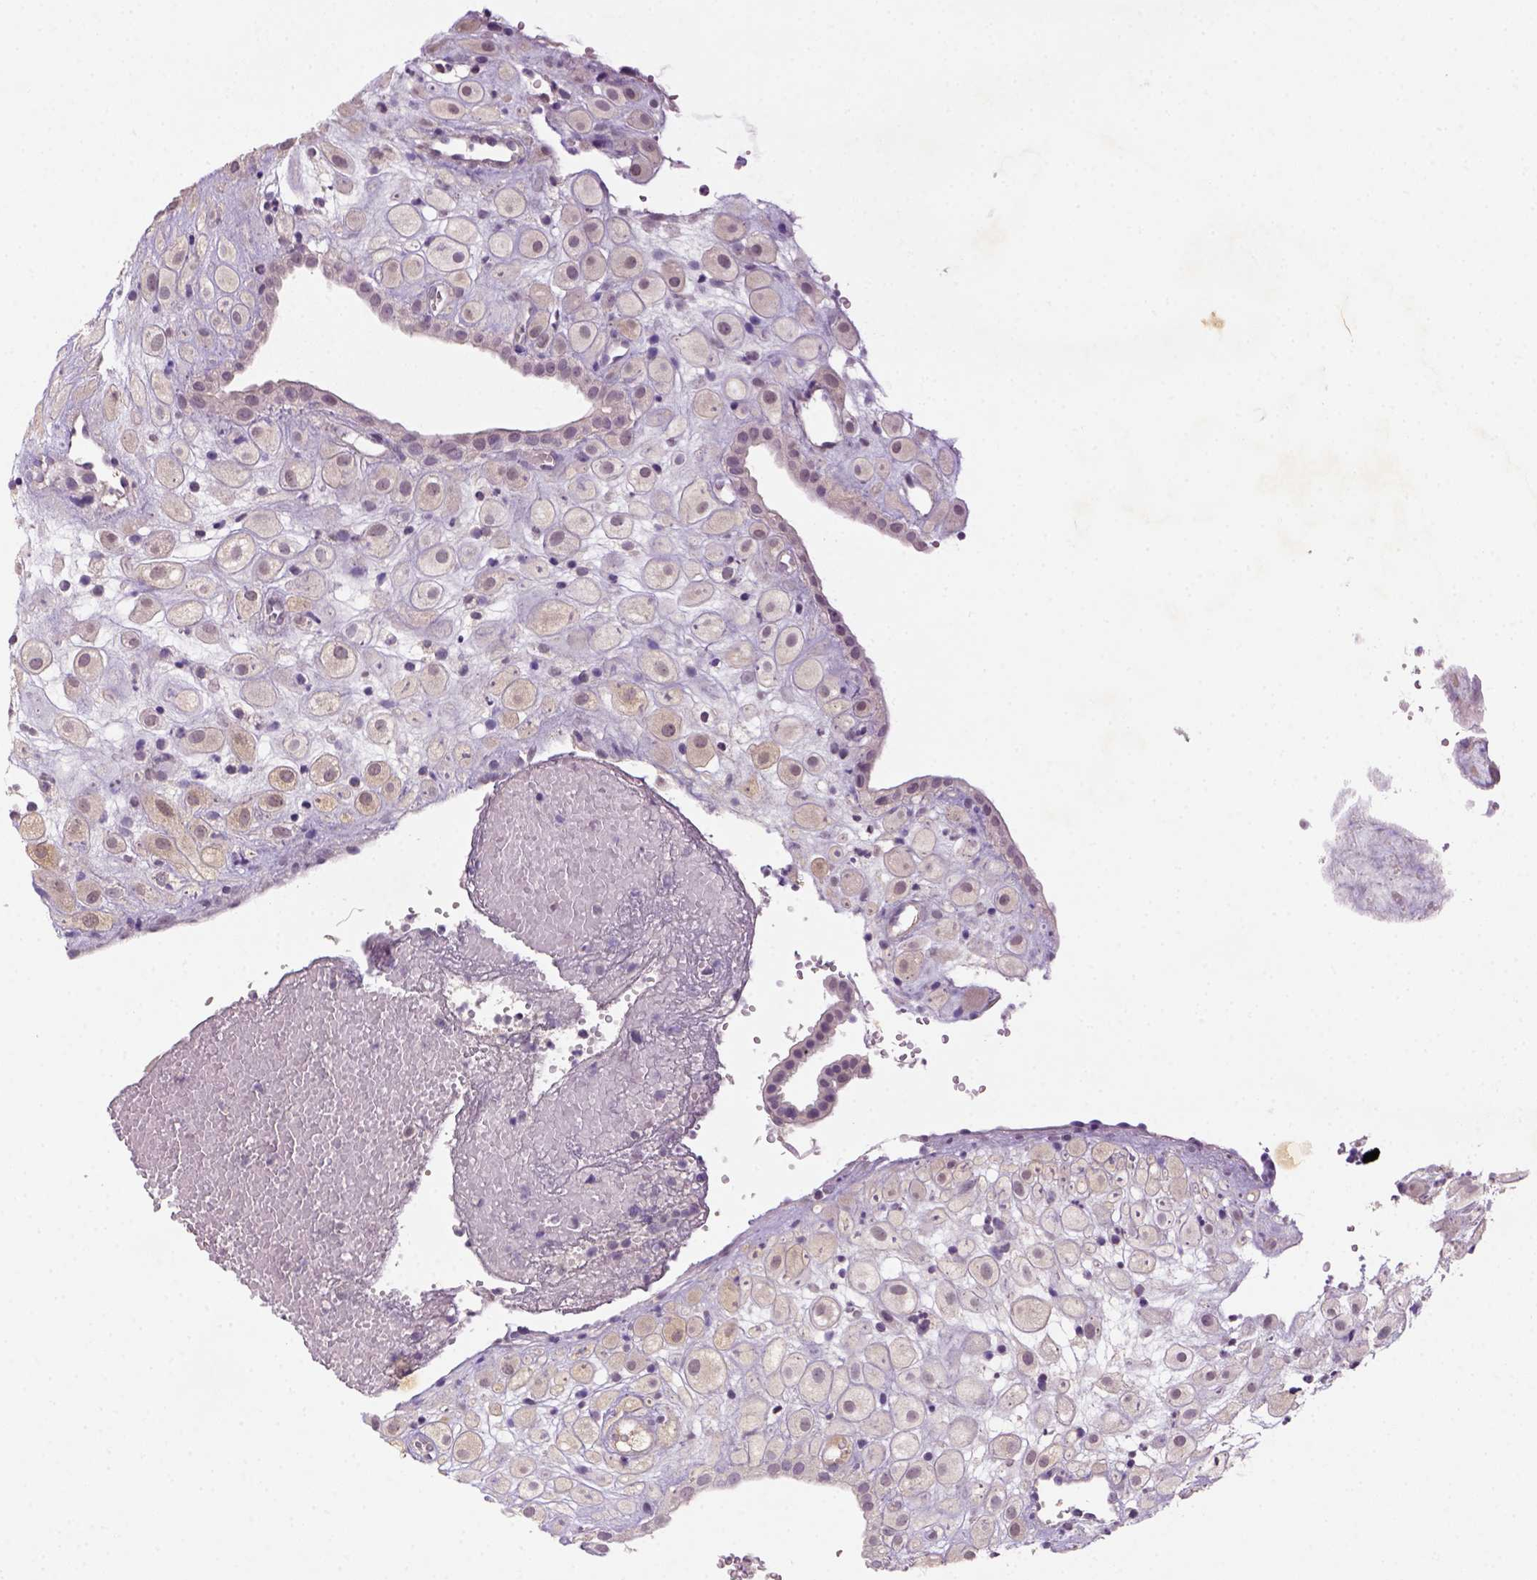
{"staining": {"intensity": "weak", "quantity": "<25%", "location": "cytoplasmic/membranous"}, "tissue": "placenta", "cell_type": "Decidual cells", "image_type": "normal", "snomed": [{"axis": "morphology", "description": "Normal tissue, NOS"}, {"axis": "topography", "description": "Placenta"}], "caption": "Protein analysis of unremarkable placenta demonstrates no significant staining in decidual cells. (DAB IHC with hematoxylin counter stain).", "gene": "NLGN2", "patient": {"sex": "female", "age": 24}}